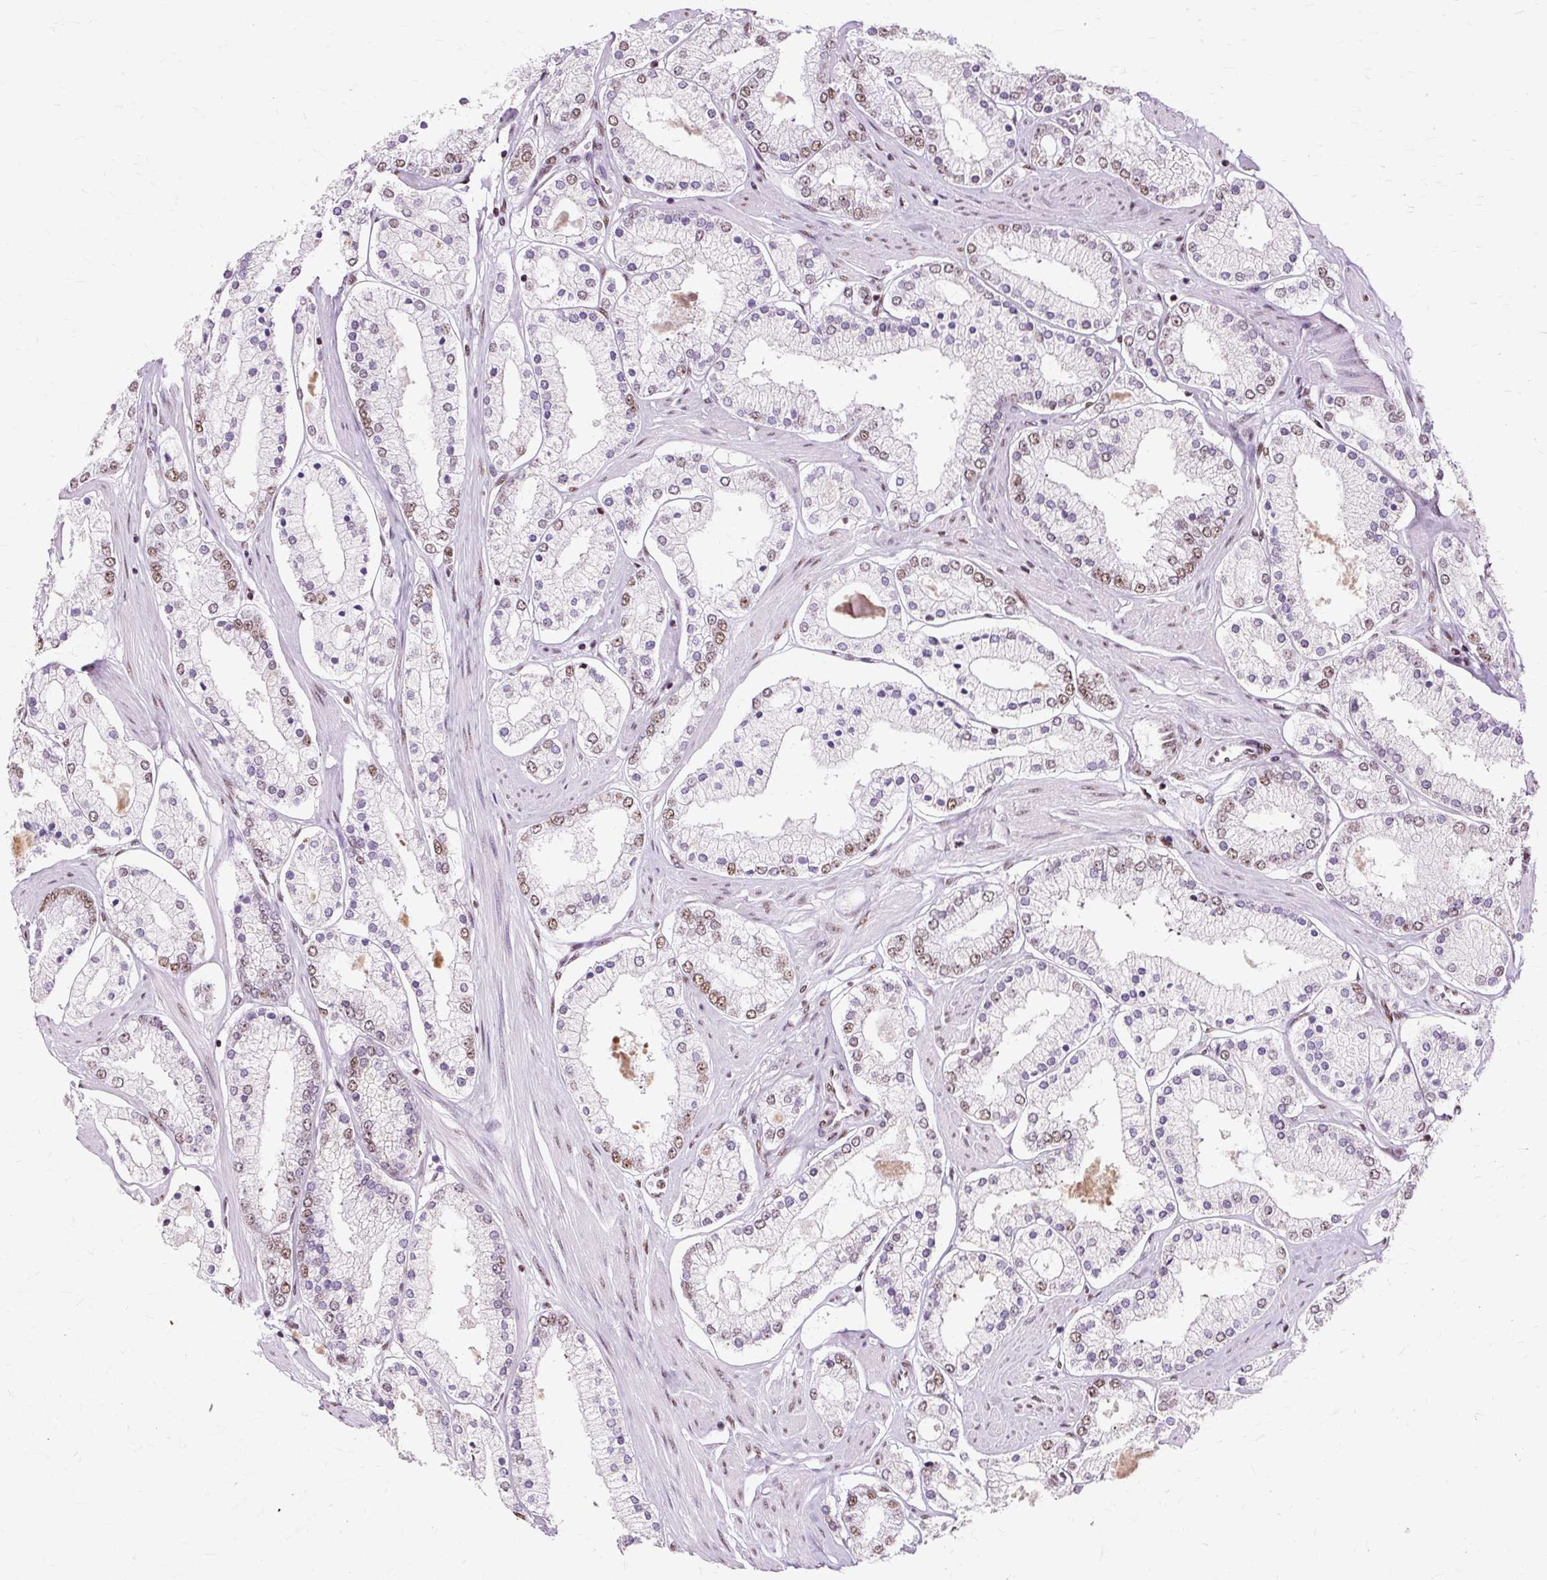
{"staining": {"intensity": "moderate", "quantity": "25%-75%", "location": "nuclear"}, "tissue": "prostate cancer", "cell_type": "Tumor cells", "image_type": "cancer", "snomed": [{"axis": "morphology", "description": "Adenocarcinoma, Low grade"}, {"axis": "topography", "description": "Prostate"}], "caption": "The immunohistochemical stain shows moderate nuclear positivity in tumor cells of adenocarcinoma (low-grade) (prostate) tissue.", "gene": "XRCC6", "patient": {"sex": "male", "age": 42}}